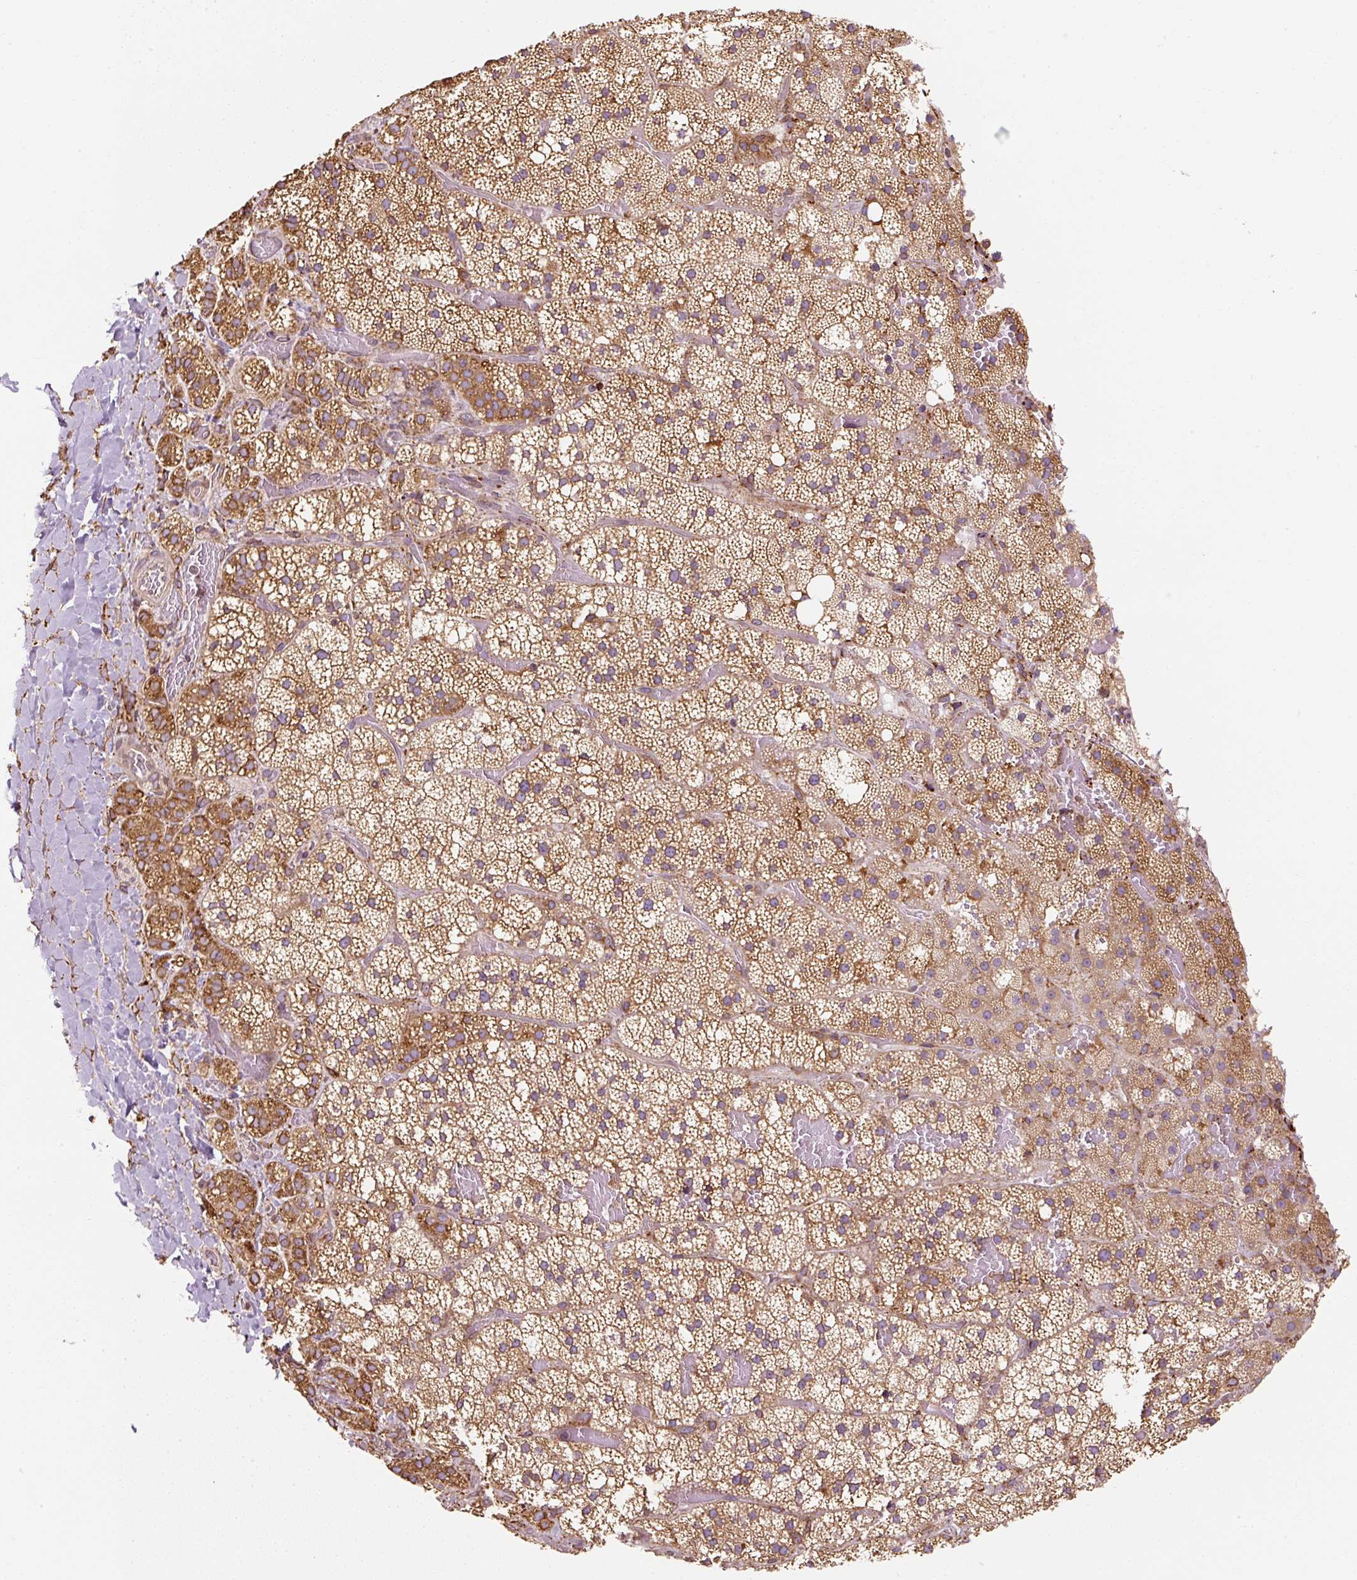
{"staining": {"intensity": "moderate", "quantity": ">75%", "location": "cytoplasmic/membranous"}, "tissue": "adrenal gland", "cell_type": "Glandular cells", "image_type": "normal", "snomed": [{"axis": "morphology", "description": "Normal tissue, NOS"}, {"axis": "topography", "description": "Adrenal gland"}], "caption": "A brown stain shows moderate cytoplasmic/membranous positivity of a protein in glandular cells of normal human adrenal gland. Using DAB (3,3'-diaminobenzidine) (brown) and hematoxylin (blue) stains, captured at high magnification using brightfield microscopy.", "gene": "PRKCSH", "patient": {"sex": "male", "age": 53}}